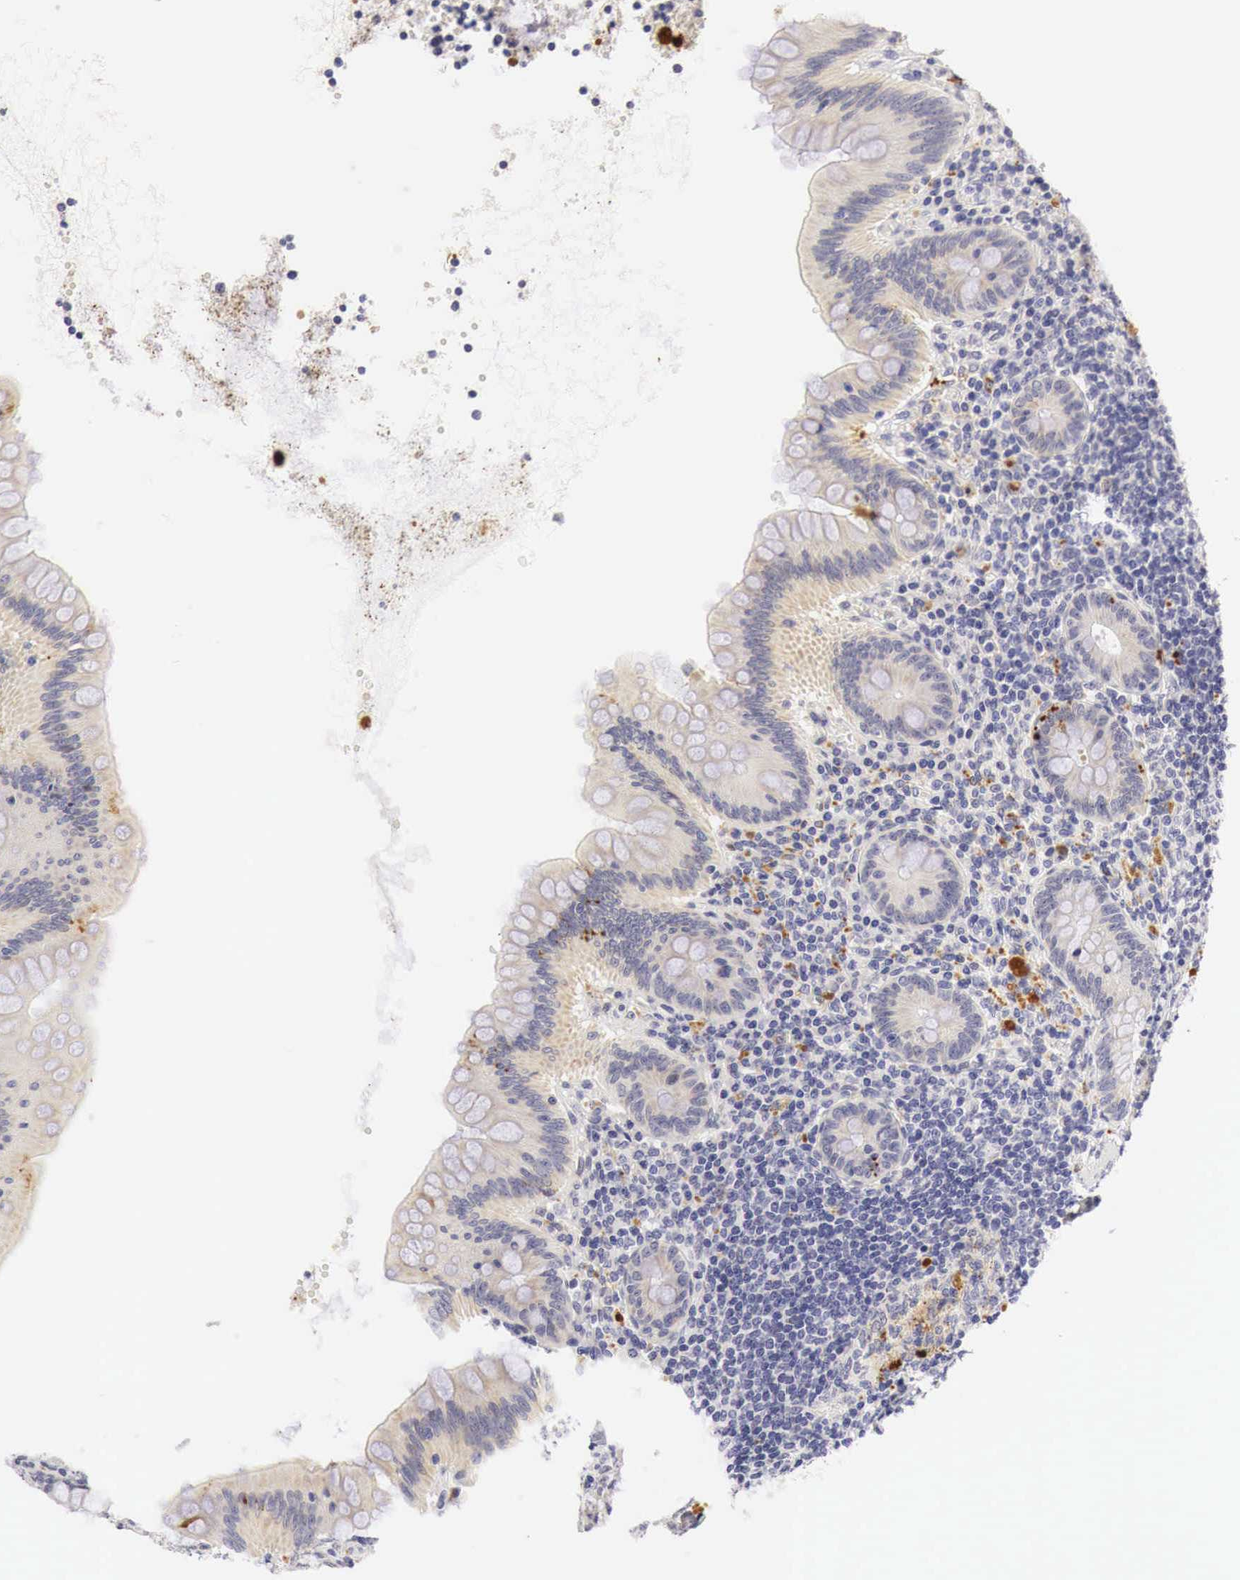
{"staining": {"intensity": "weak", "quantity": "<25%", "location": "cytoplasmic/membranous"}, "tissue": "appendix", "cell_type": "Glandular cells", "image_type": "normal", "snomed": [{"axis": "morphology", "description": "Normal tissue, NOS"}, {"axis": "topography", "description": "Appendix"}], "caption": "Photomicrograph shows no protein staining in glandular cells of unremarkable appendix.", "gene": "CASP3", "patient": {"sex": "female", "age": 34}}